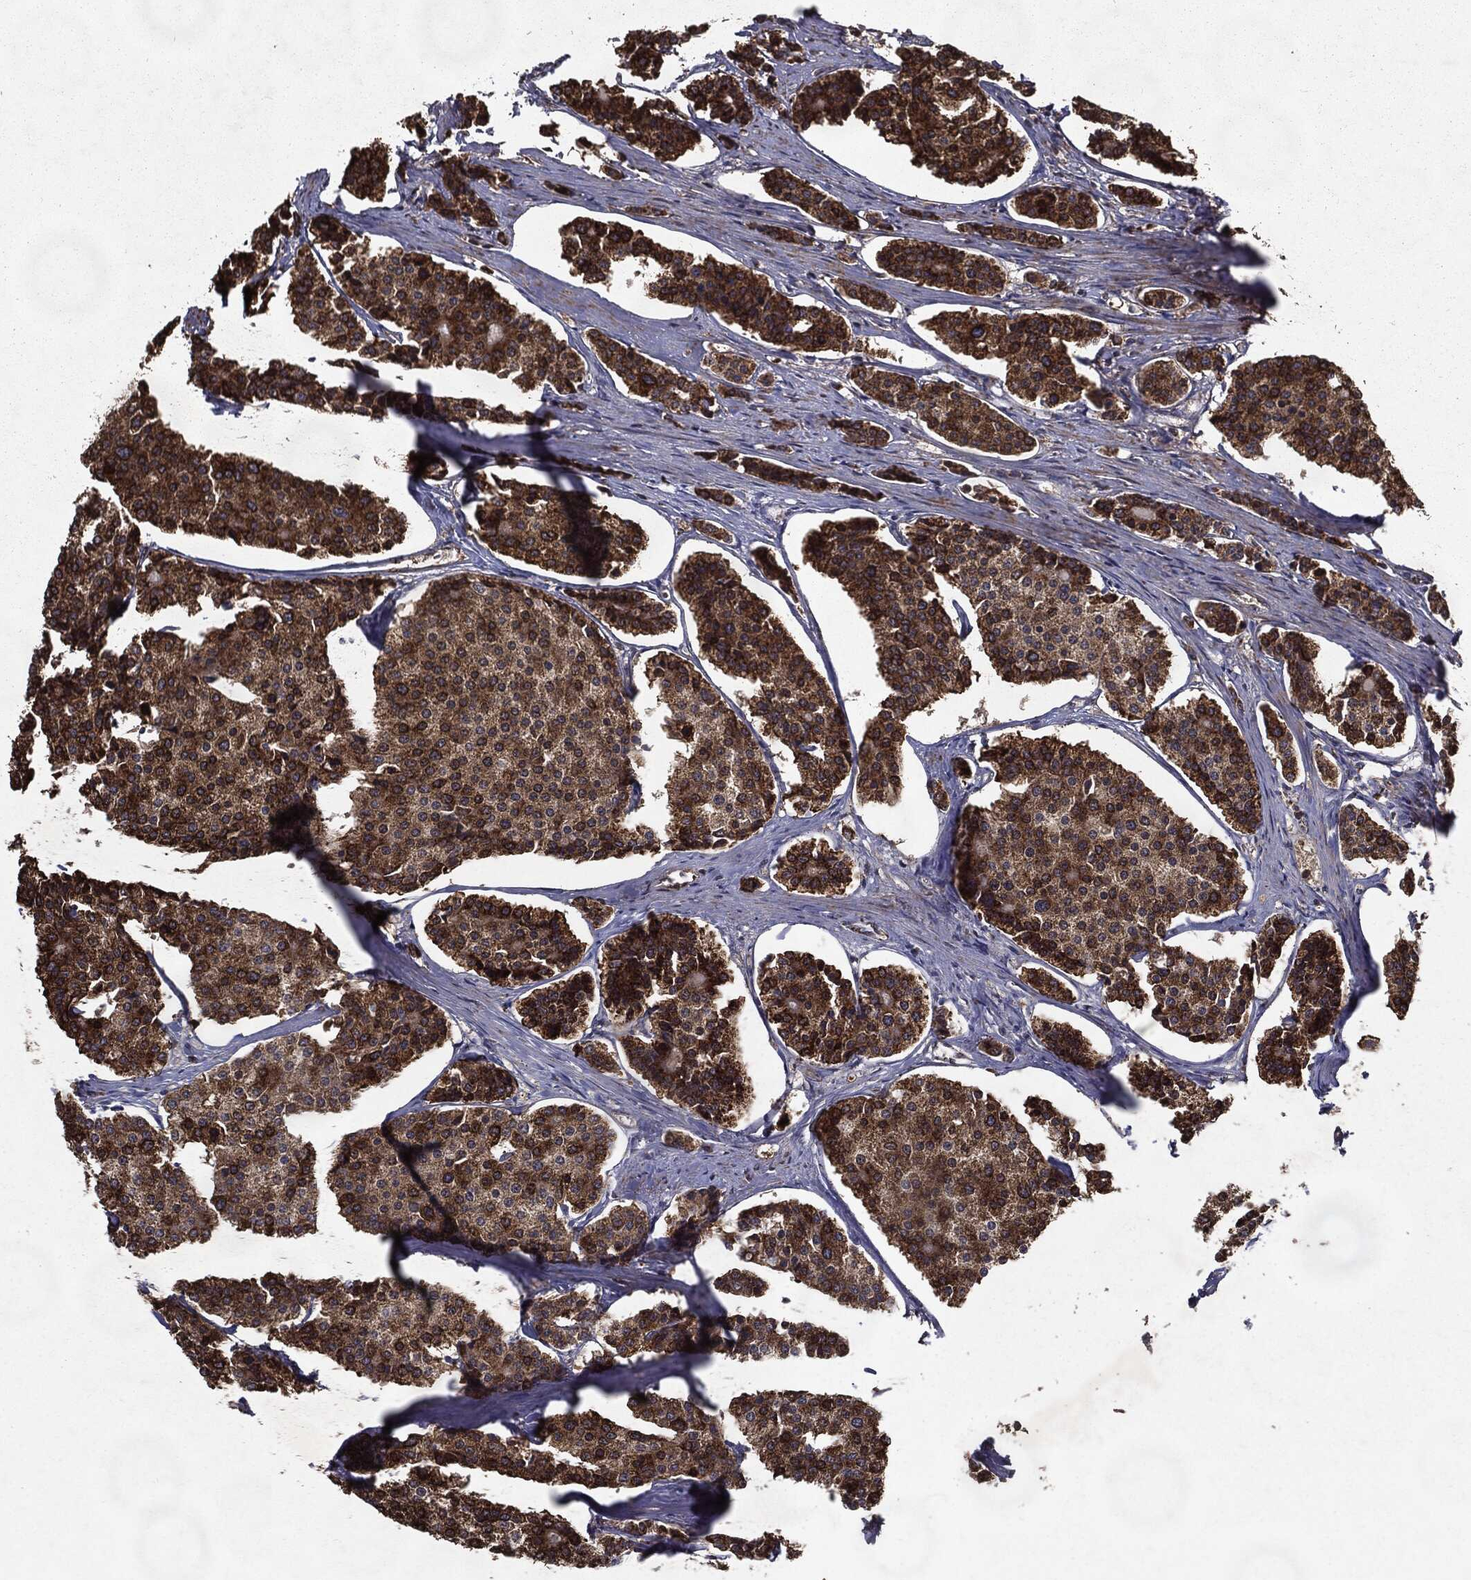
{"staining": {"intensity": "strong", "quantity": ">75%", "location": "cytoplasmic/membranous"}, "tissue": "carcinoid", "cell_type": "Tumor cells", "image_type": "cancer", "snomed": [{"axis": "morphology", "description": "Carcinoid, malignant, NOS"}, {"axis": "topography", "description": "Small intestine"}], "caption": "Human carcinoid stained with a protein marker reveals strong staining in tumor cells.", "gene": "HDAC5", "patient": {"sex": "female", "age": 65}}